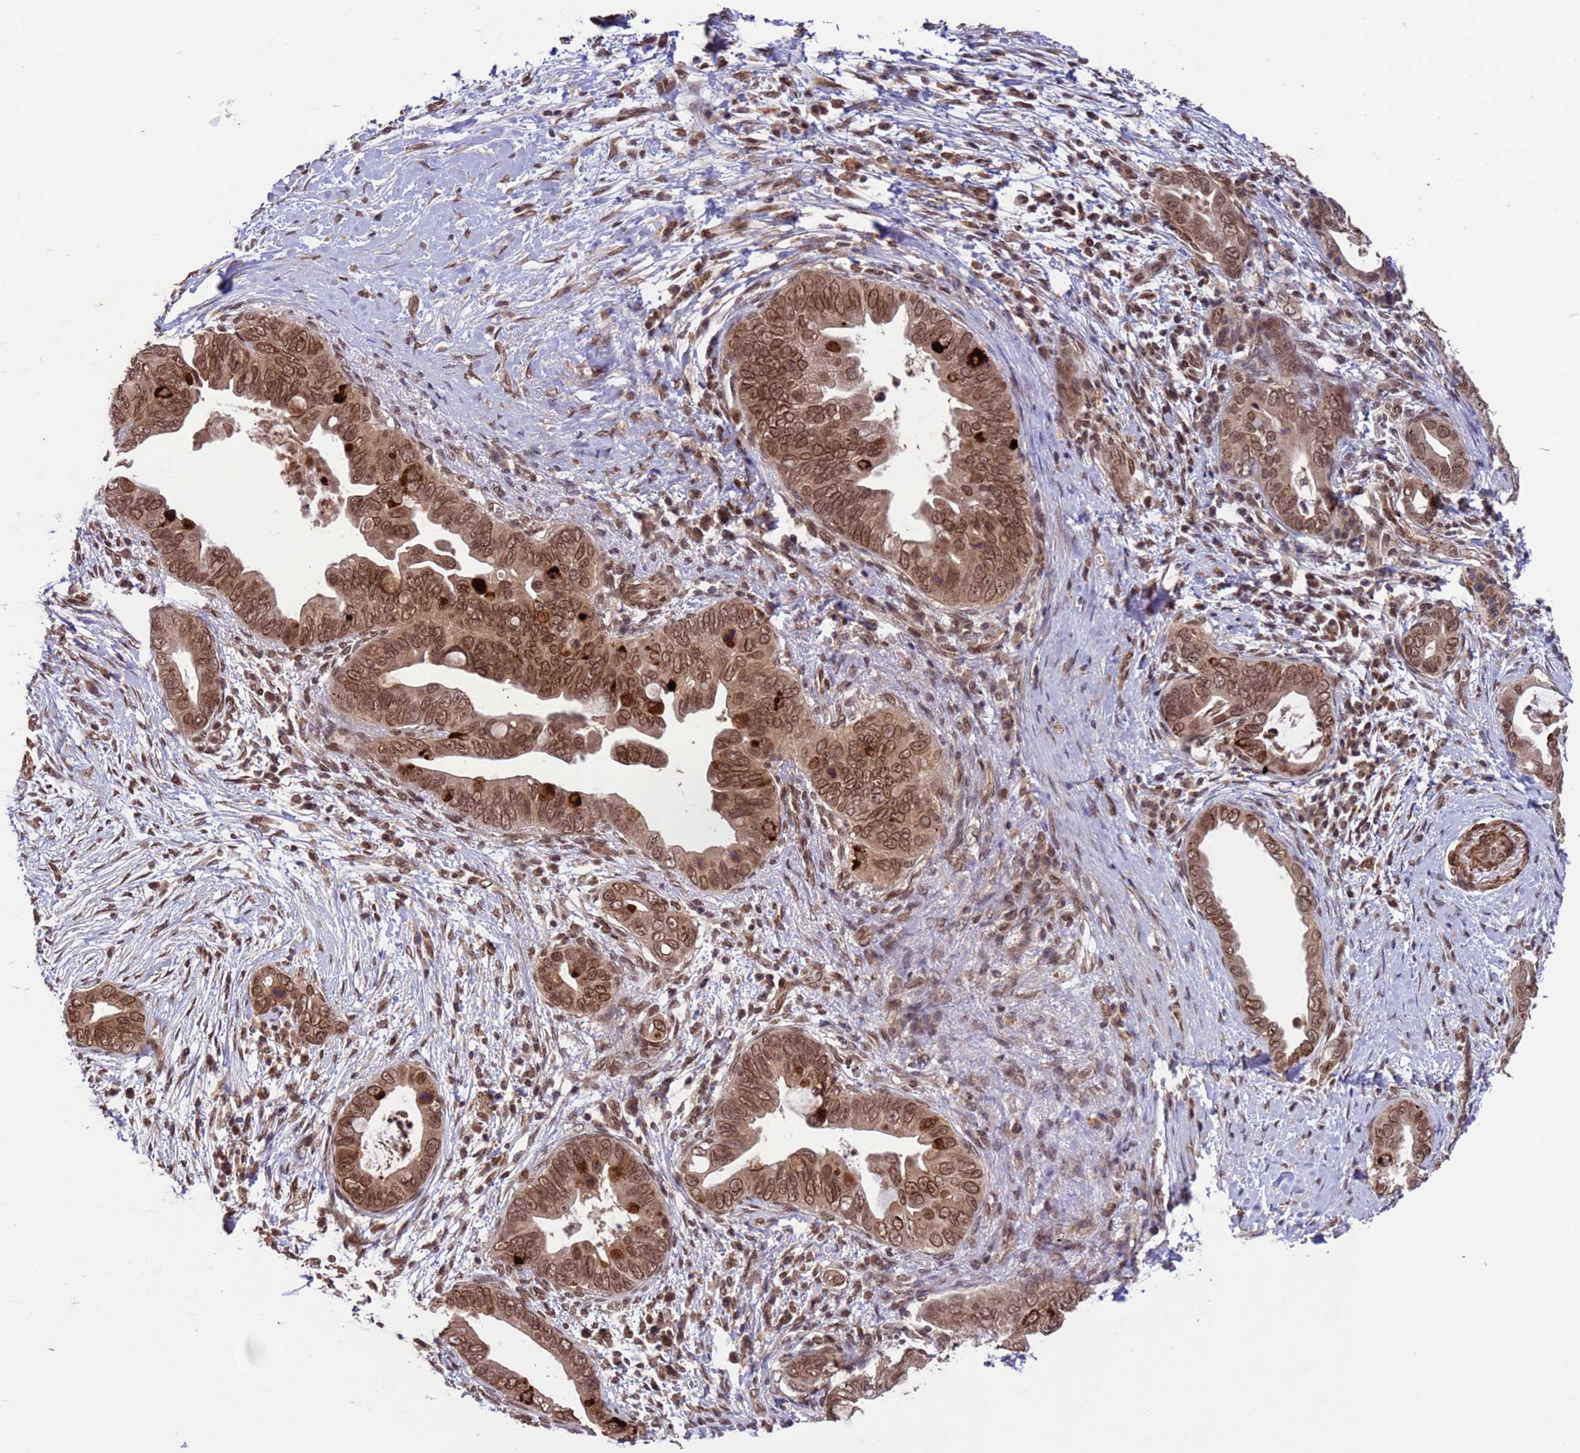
{"staining": {"intensity": "moderate", "quantity": ">75%", "location": "nuclear"}, "tissue": "pancreatic cancer", "cell_type": "Tumor cells", "image_type": "cancer", "snomed": [{"axis": "morphology", "description": "Adenocarcinoma, NOS"}, {"axis": "topography", "description": "Pancreas"}], "caption": "Immunohistochemistry (DAB) staining of human adenocarcinoma (pancreatic) shows moderate nuclear protein staining in about >75% of tumor cells.", "gene": "VSTM4", "patient": {"sex": "male", "age": 75}}